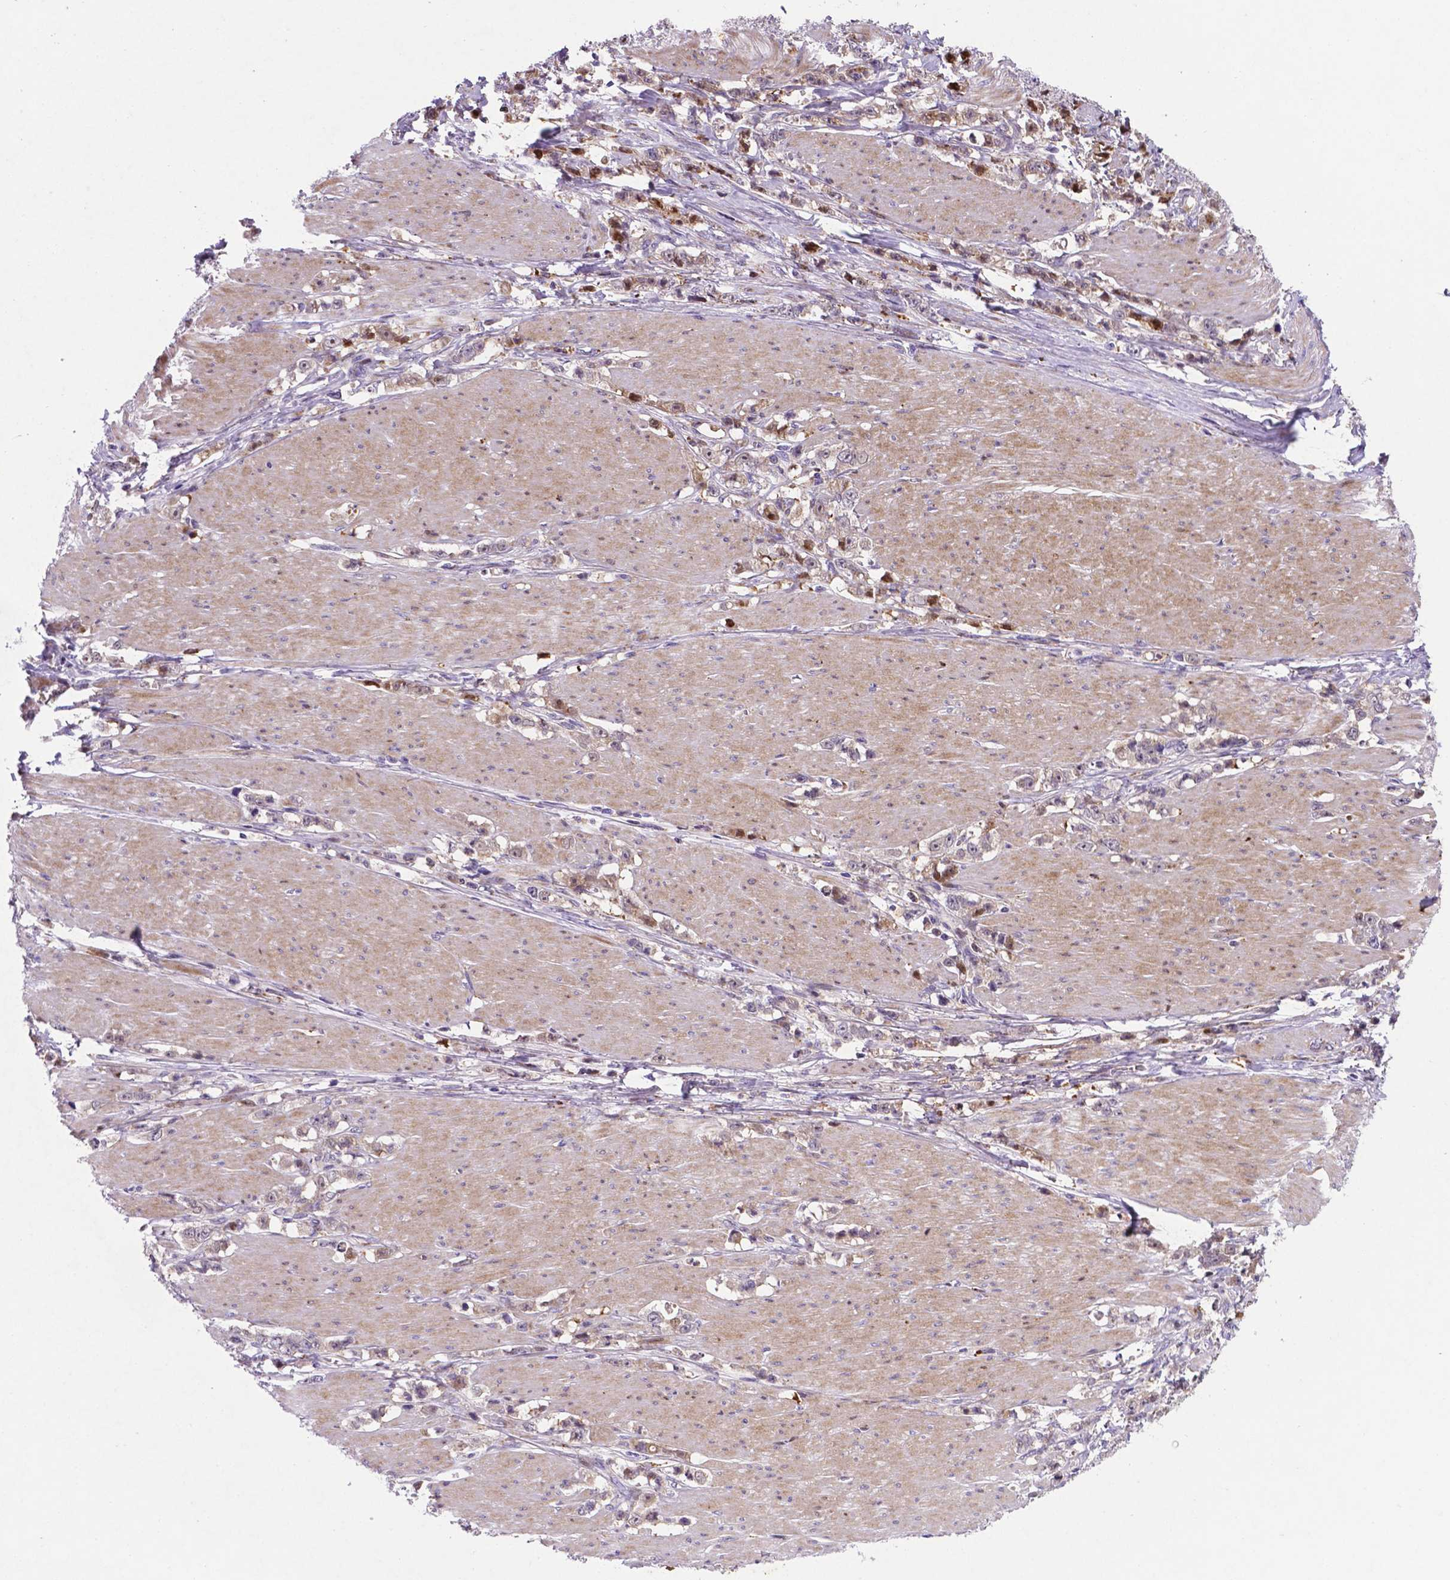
{"staining": {"intensity": "strong", "quantity": "<25%", "location": "nuclear"}, "tissue": "stomach cancer", "cell_type": "Tumor cells", "image_type": "cancer", "snomed": [{"axis": "morphology", "description": "Adenocarcinoma, NOS"}, {"axis": "topography", "description": "Stomach, lower"}], "caption": "This histopathology image reveals IHC staining of human stomach cancer, with medium strong nuclear expression in about <25% of tumor cells.", "gene": "TM4SF20", "patient": {"sex": "male", "age": 88}}